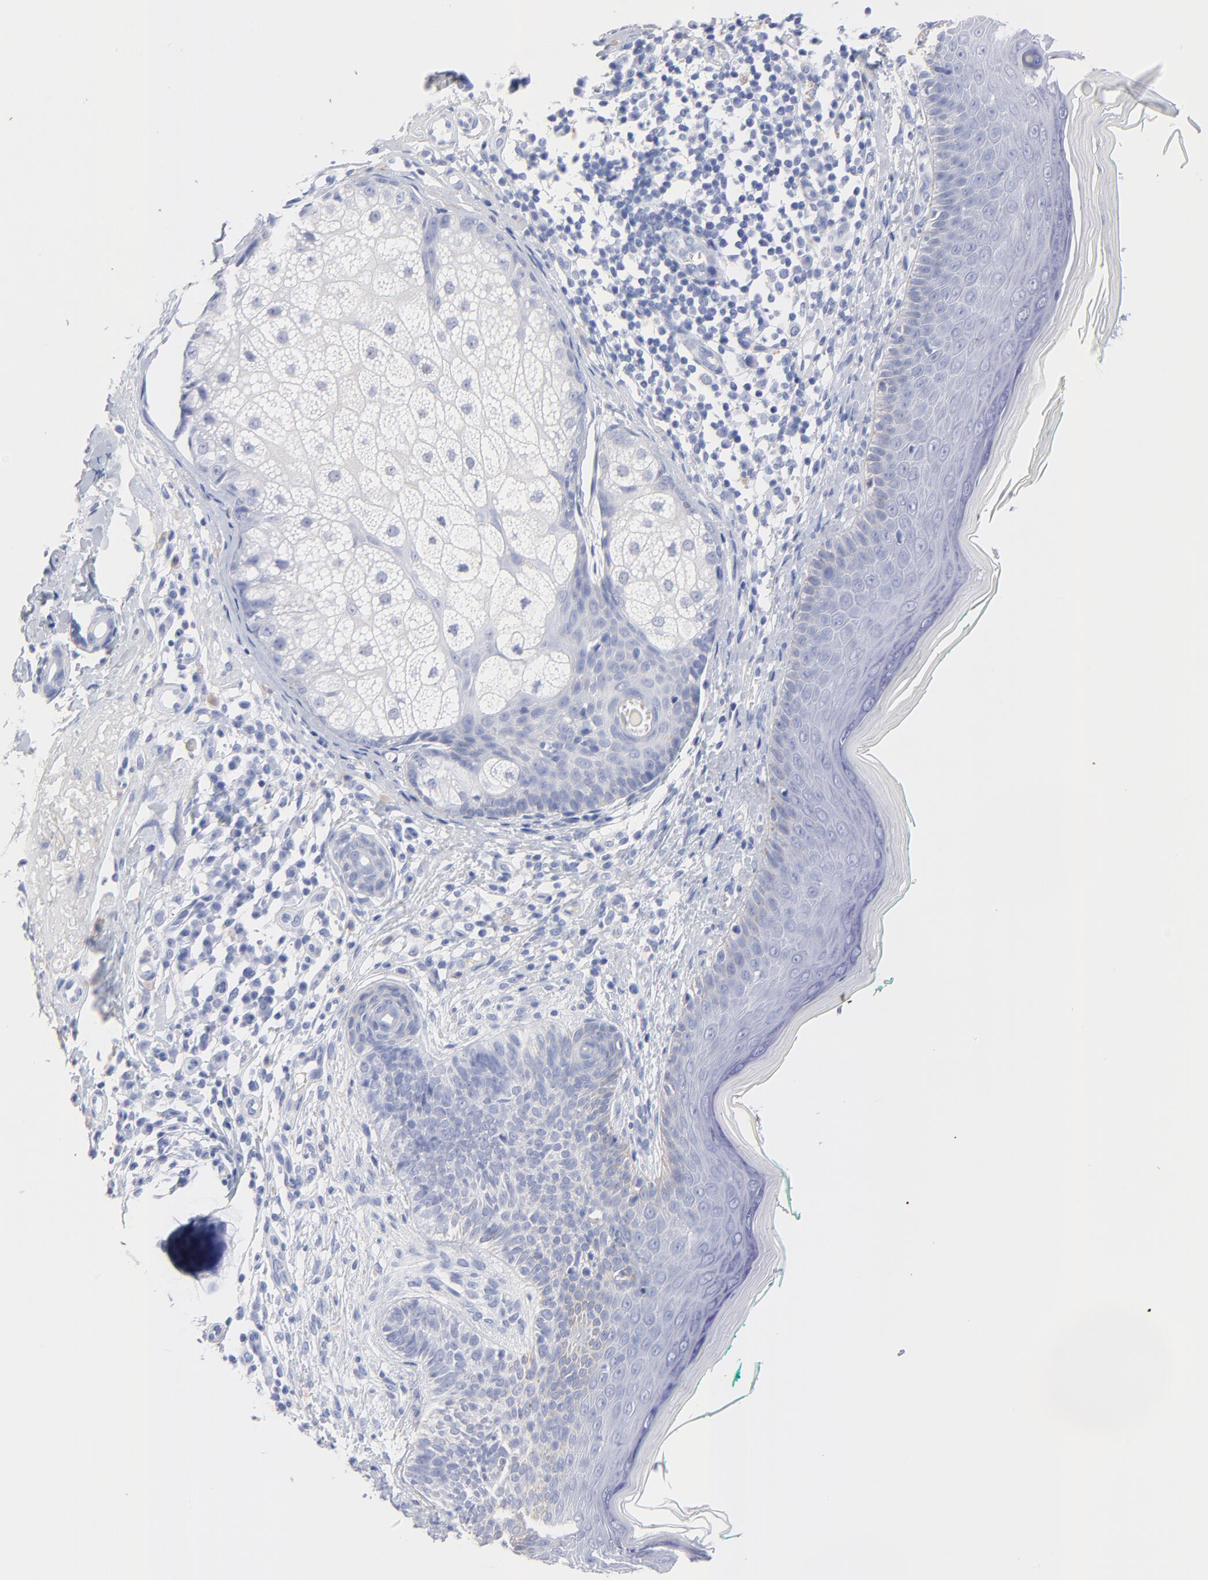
{"staining": {"intensity": "negative", "quantity": "none", "location": "none"}, "tissue": "skin cancer", "cell_type": "Tumor cells", "image_type": "cancer", "snomed": [{"axis": "morphology", "description": "Normal tissue, NOS"}, {"axis": "morphology", "description": "Basal cell carcinoma"}, {"axis": "topography", "description": "Skin"}], "caption": "An image of human basal cell carcinoma (skin) is negative for staining in tumor cells.", "gene": "ACY1", "patient": {"sex": "male", "age": 76}}